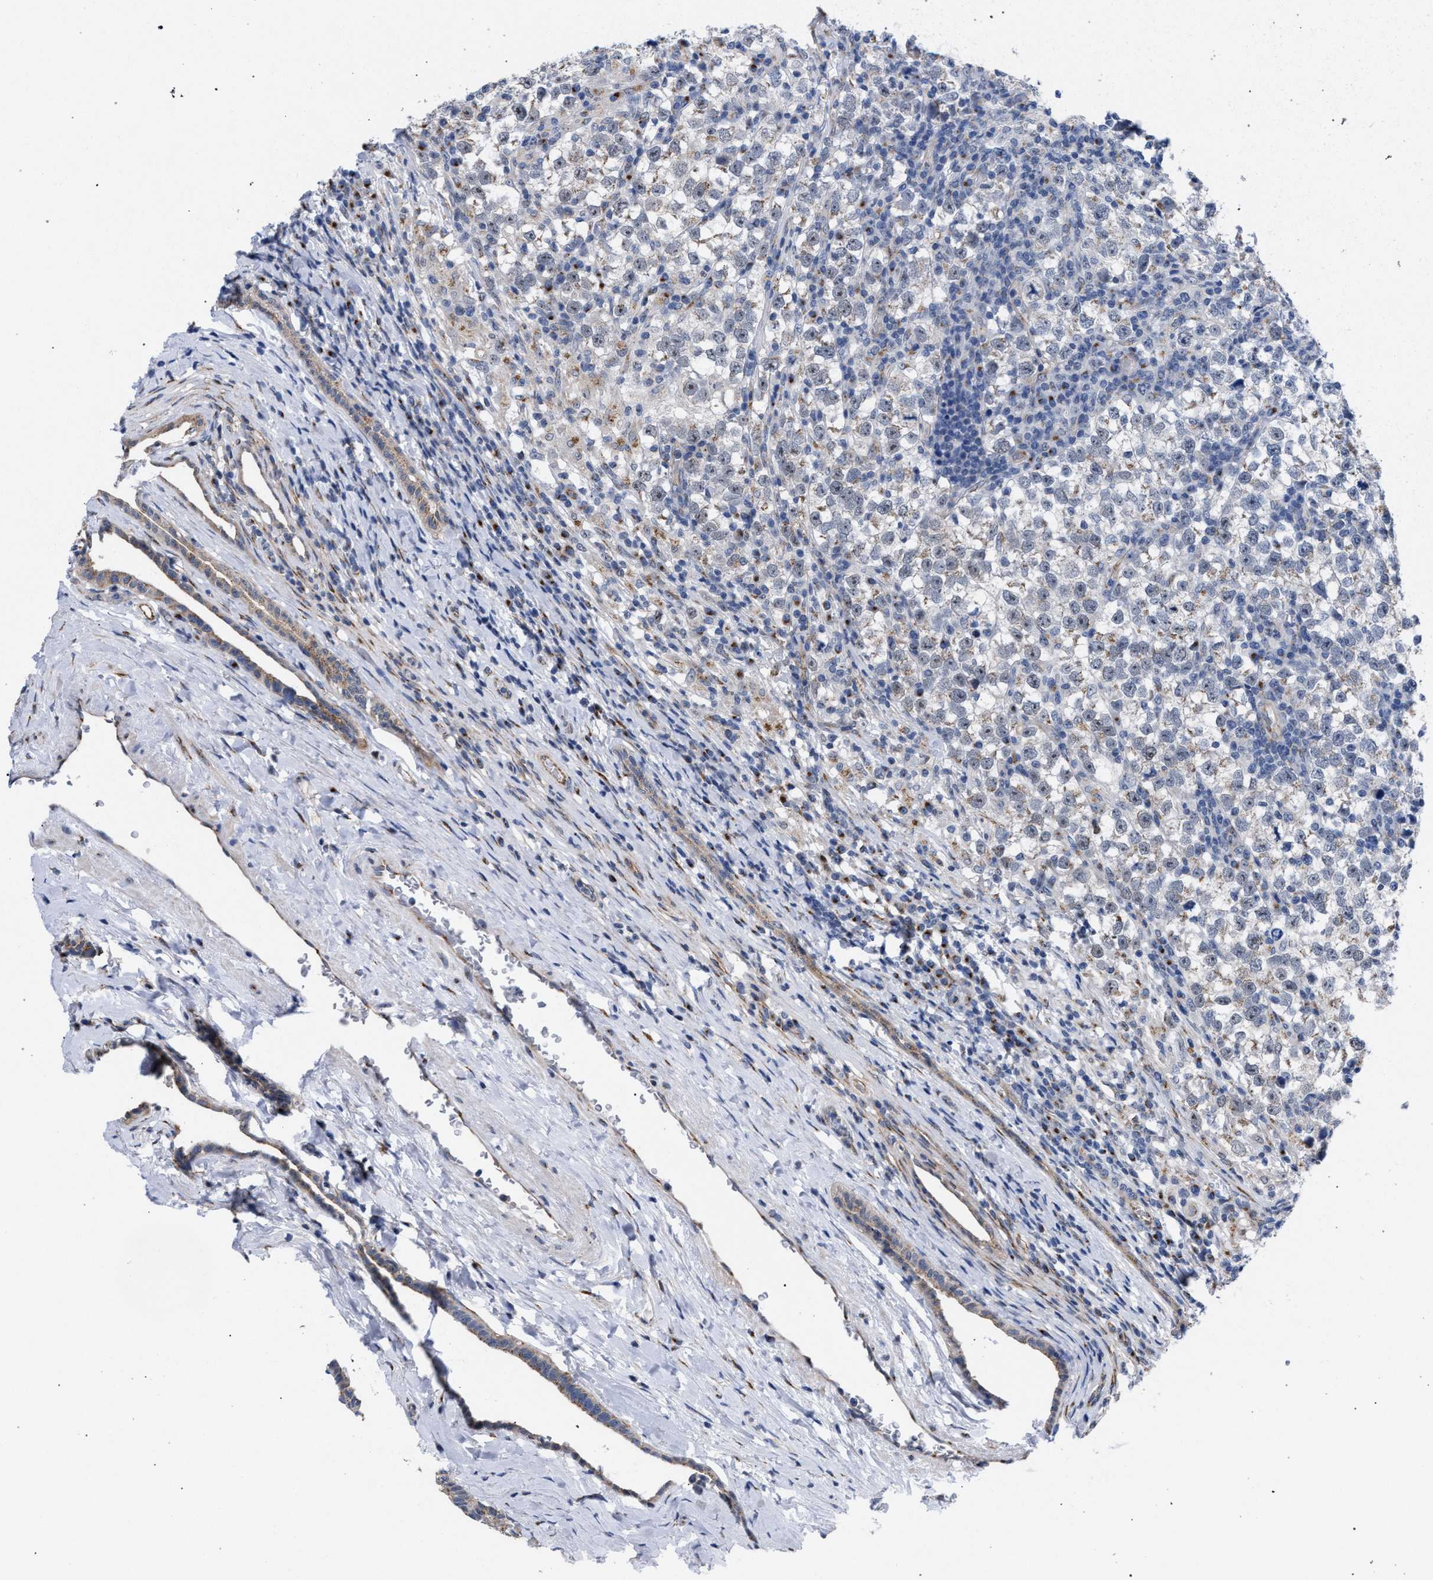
{"staining": {"intensity": "weak", "quantity": "<25%", "location": "cytoplasmic/membranous"}, "tissue": "testis cancer", "cell_type": "Tumor cells", "image_type": "cancer", "snomed": [{"axis": "morphology", "description": "Normal tissue, NOS"}, {"axis": "morphology", "description": "Seminoma, NOS"}, {"axis": "topography", "description": "Testis"}], "caption": "The image displays no staining of tumor cells in testis cancer (seminoma).", "gene": "GOLGA2", "patient": {"sex": "male", "age": 43}}